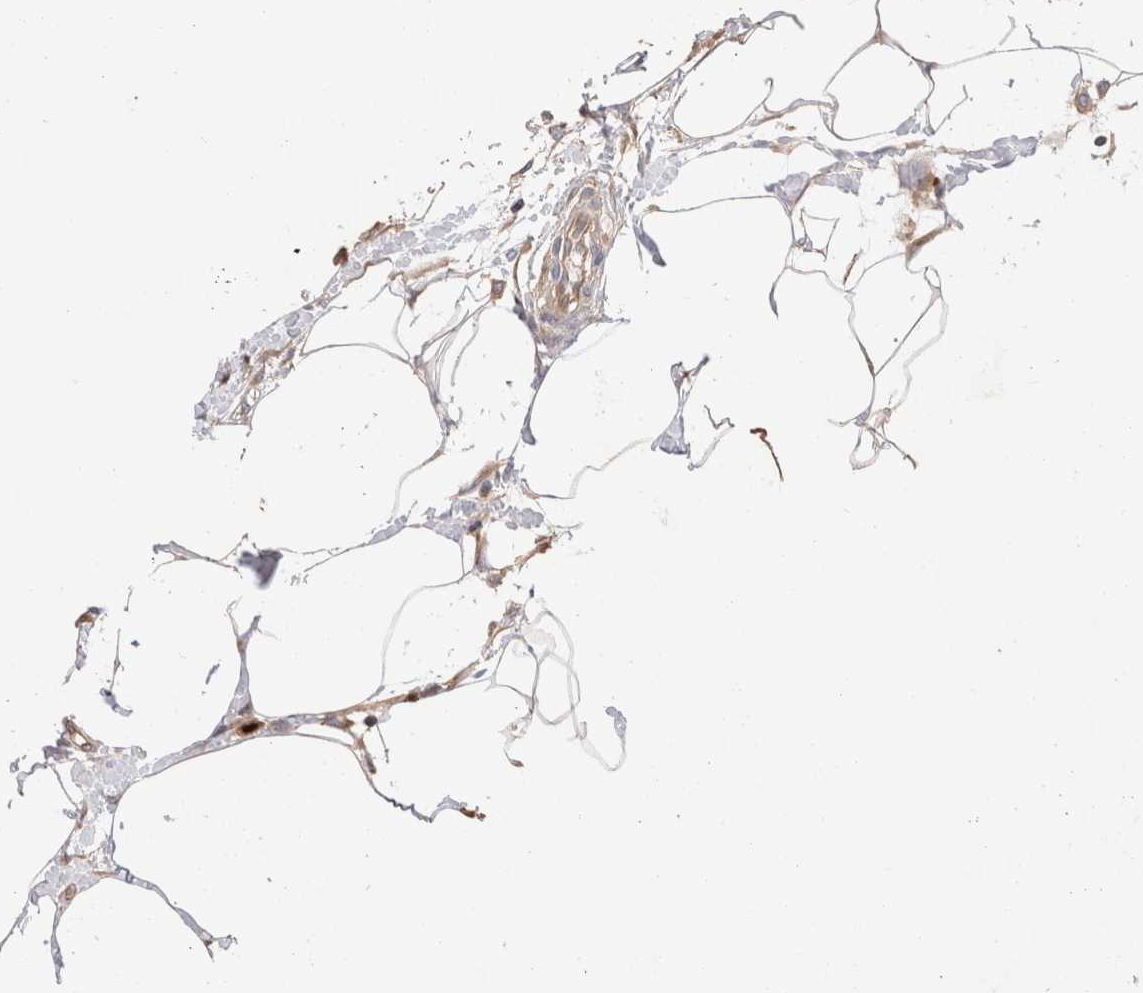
{"staining": {"intensity": "moderate", "quantity": ">75%", "location": "cytoplasmic/membranous"}, "tissue": "breast cancer", "cell_type": "Tumor cells", "image_type": "cancer", "snomed": [{"axis": "morphology", "description": "Normal tissue, NOS"}, {"axis": "morphology", "description": "Duct carcinoma"}, {"axis": "topography", "description": "Breast"}], "caption": "A micrograph of human breast cancer stained for a protein shows moderate cytoplasmic/membranous brown staining in tumor cells. (DAB (3,3'-diaminobenzidine) IHC, brown staining for protein, blue staining for nuclei).", "gene": "NXT2", "patient": {"sex": "female", "age": 37}}